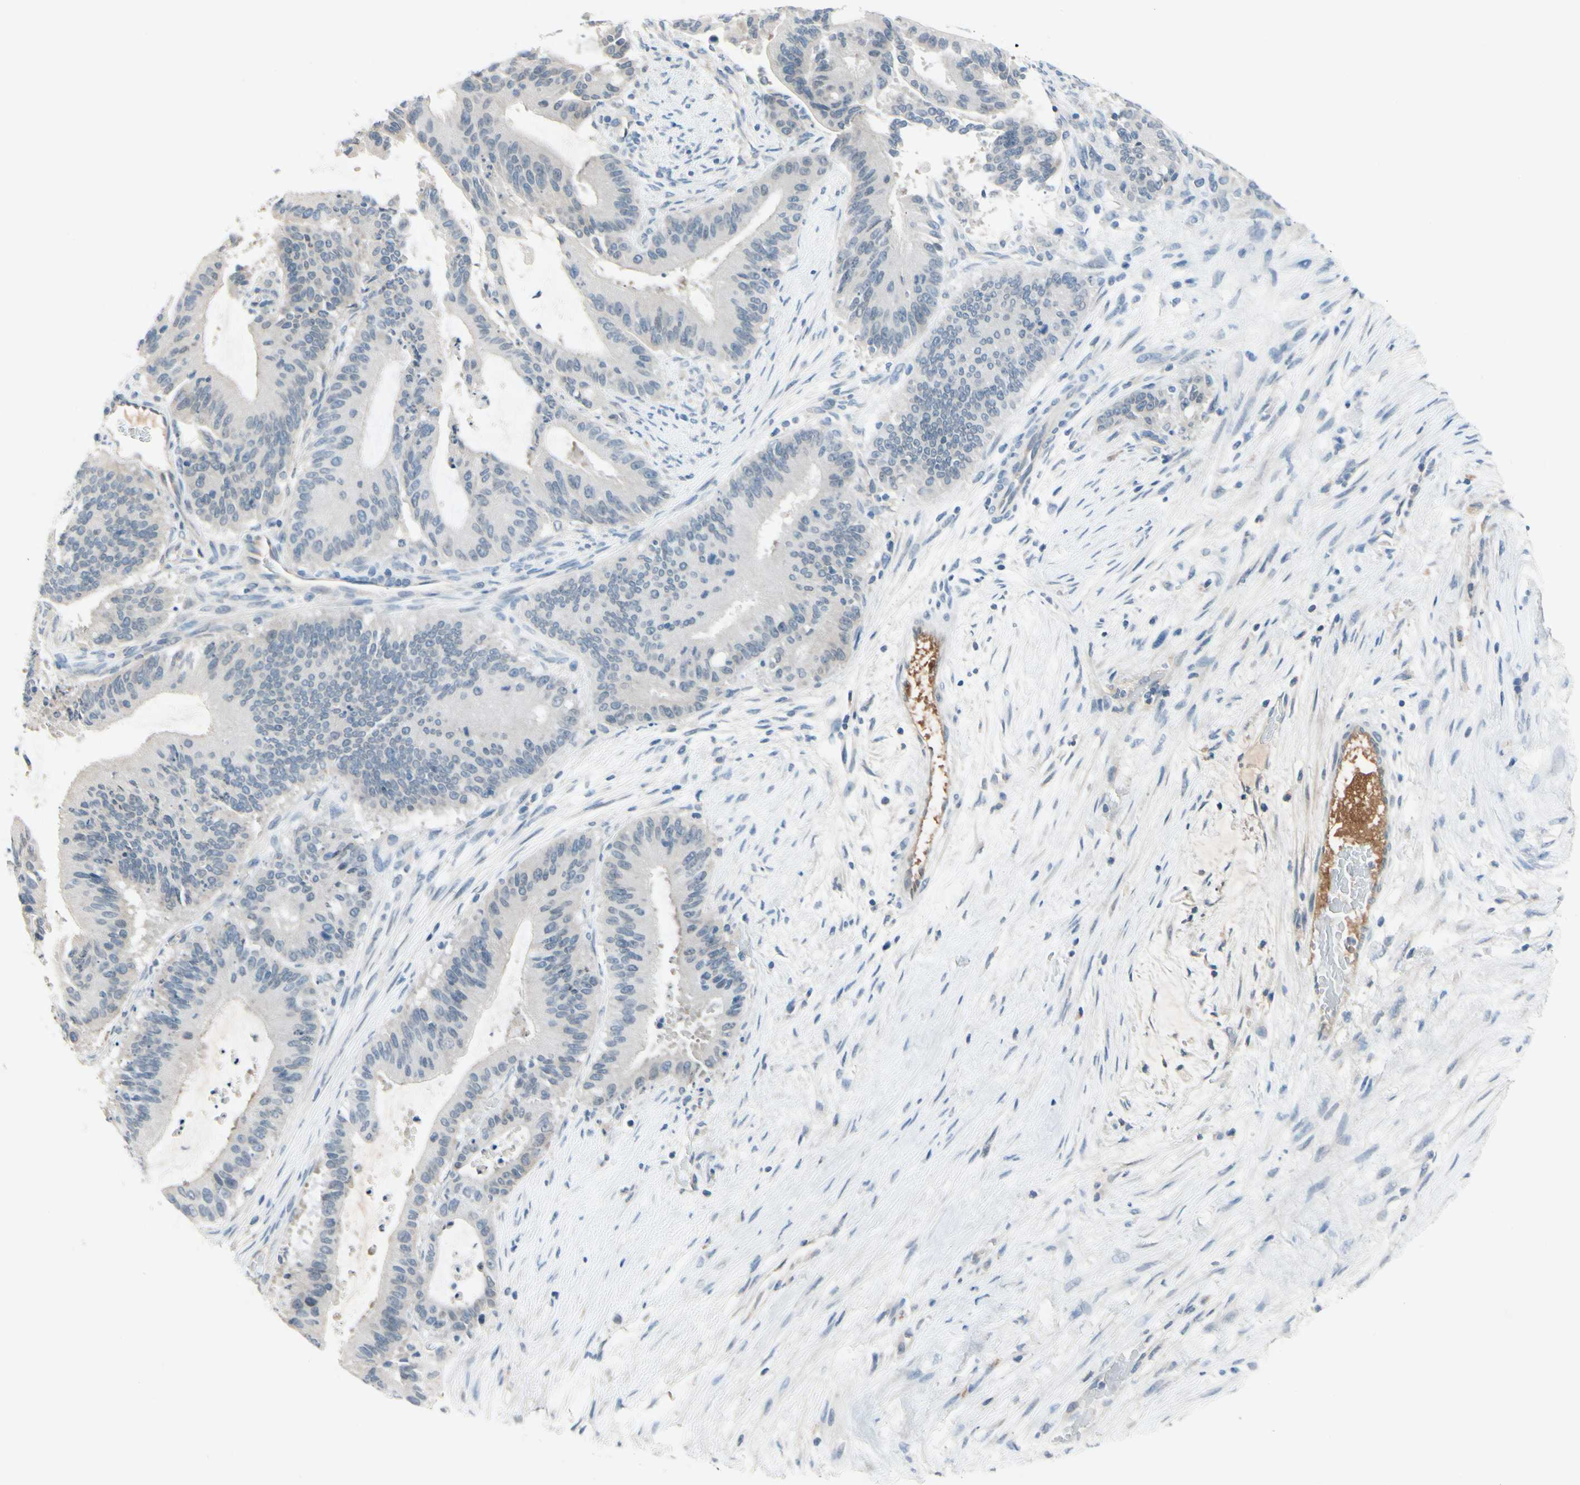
{"staining": {"intensity": "negative", "quantity": "none", "location": "none"}, "tissue": "liver cancer", "cell_type": "Tumor cells", "image_type": "cancer", "snomed": [{"axis": "morphology", "description": "Cholangiocarcinoma"}, {"axis": "topography", "description": "Liver"}], "caption": "This is an IHC photomicrograph of liver cancer (cholangiocarcinoma). There is no expression in tumor cells.", "gene": "CNDP1", "patient": {"sex": "female", "age": 73}}